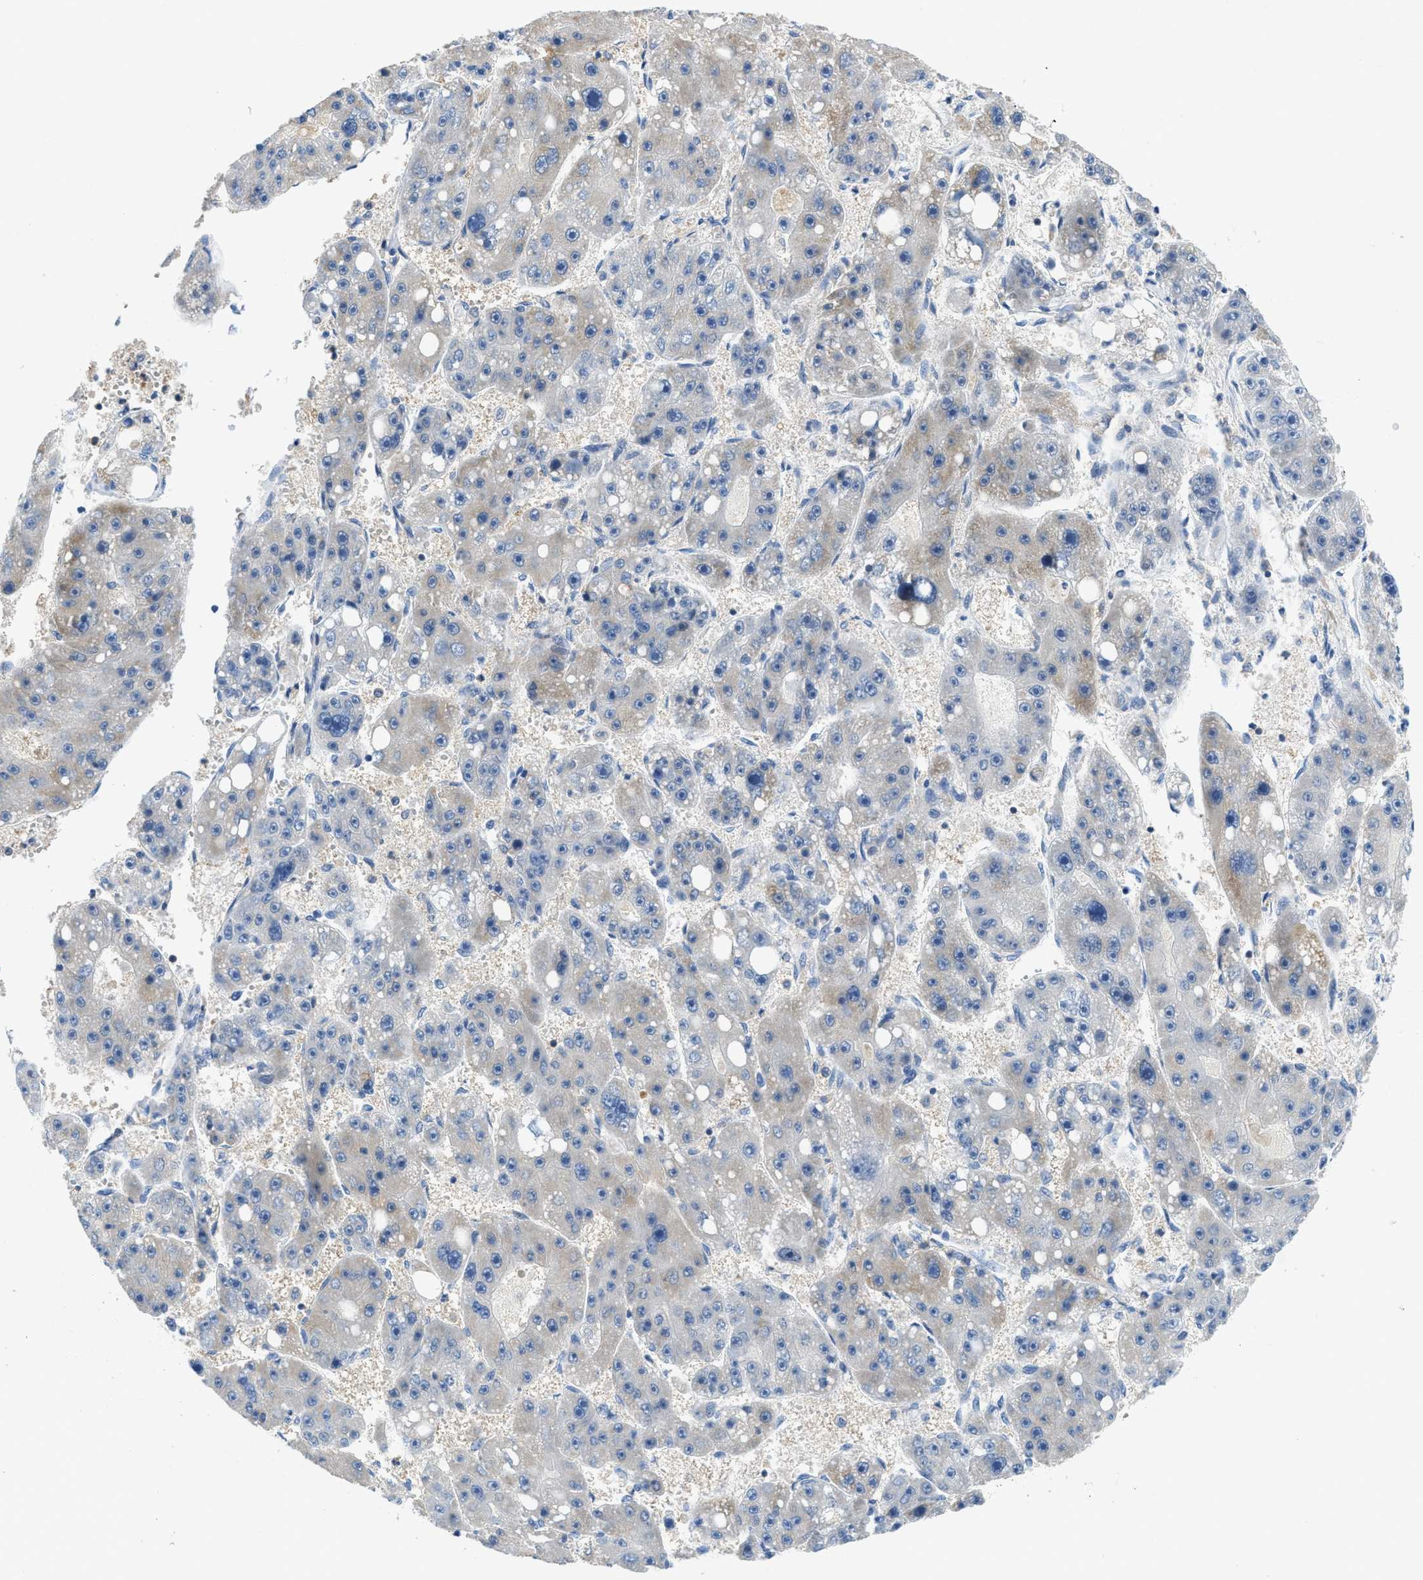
{"staining": {"intensity": "weak", "quantity": "<25%", "location": "cytoplasmic/membranous"}, "tissue": "liver cancer", "cell_type": "Tumor cells", "image_type": "cancer", "snomed": [{"axis": "morphology", "description": "Carcinoma, Hepatocellular, NOS"}, {"axis": "topography", "description": "Liver"}], "caption": "The histopathology image shows no staining of tumor cells in hepatocellular carcinoma (liver). (DAB (3,3'-diaminobenzidine) immunohistochemistry (IHC) with hematoxylin counter stain).", "gene": "FAM151A", "patient": {"sex": "female", "age": 61}}